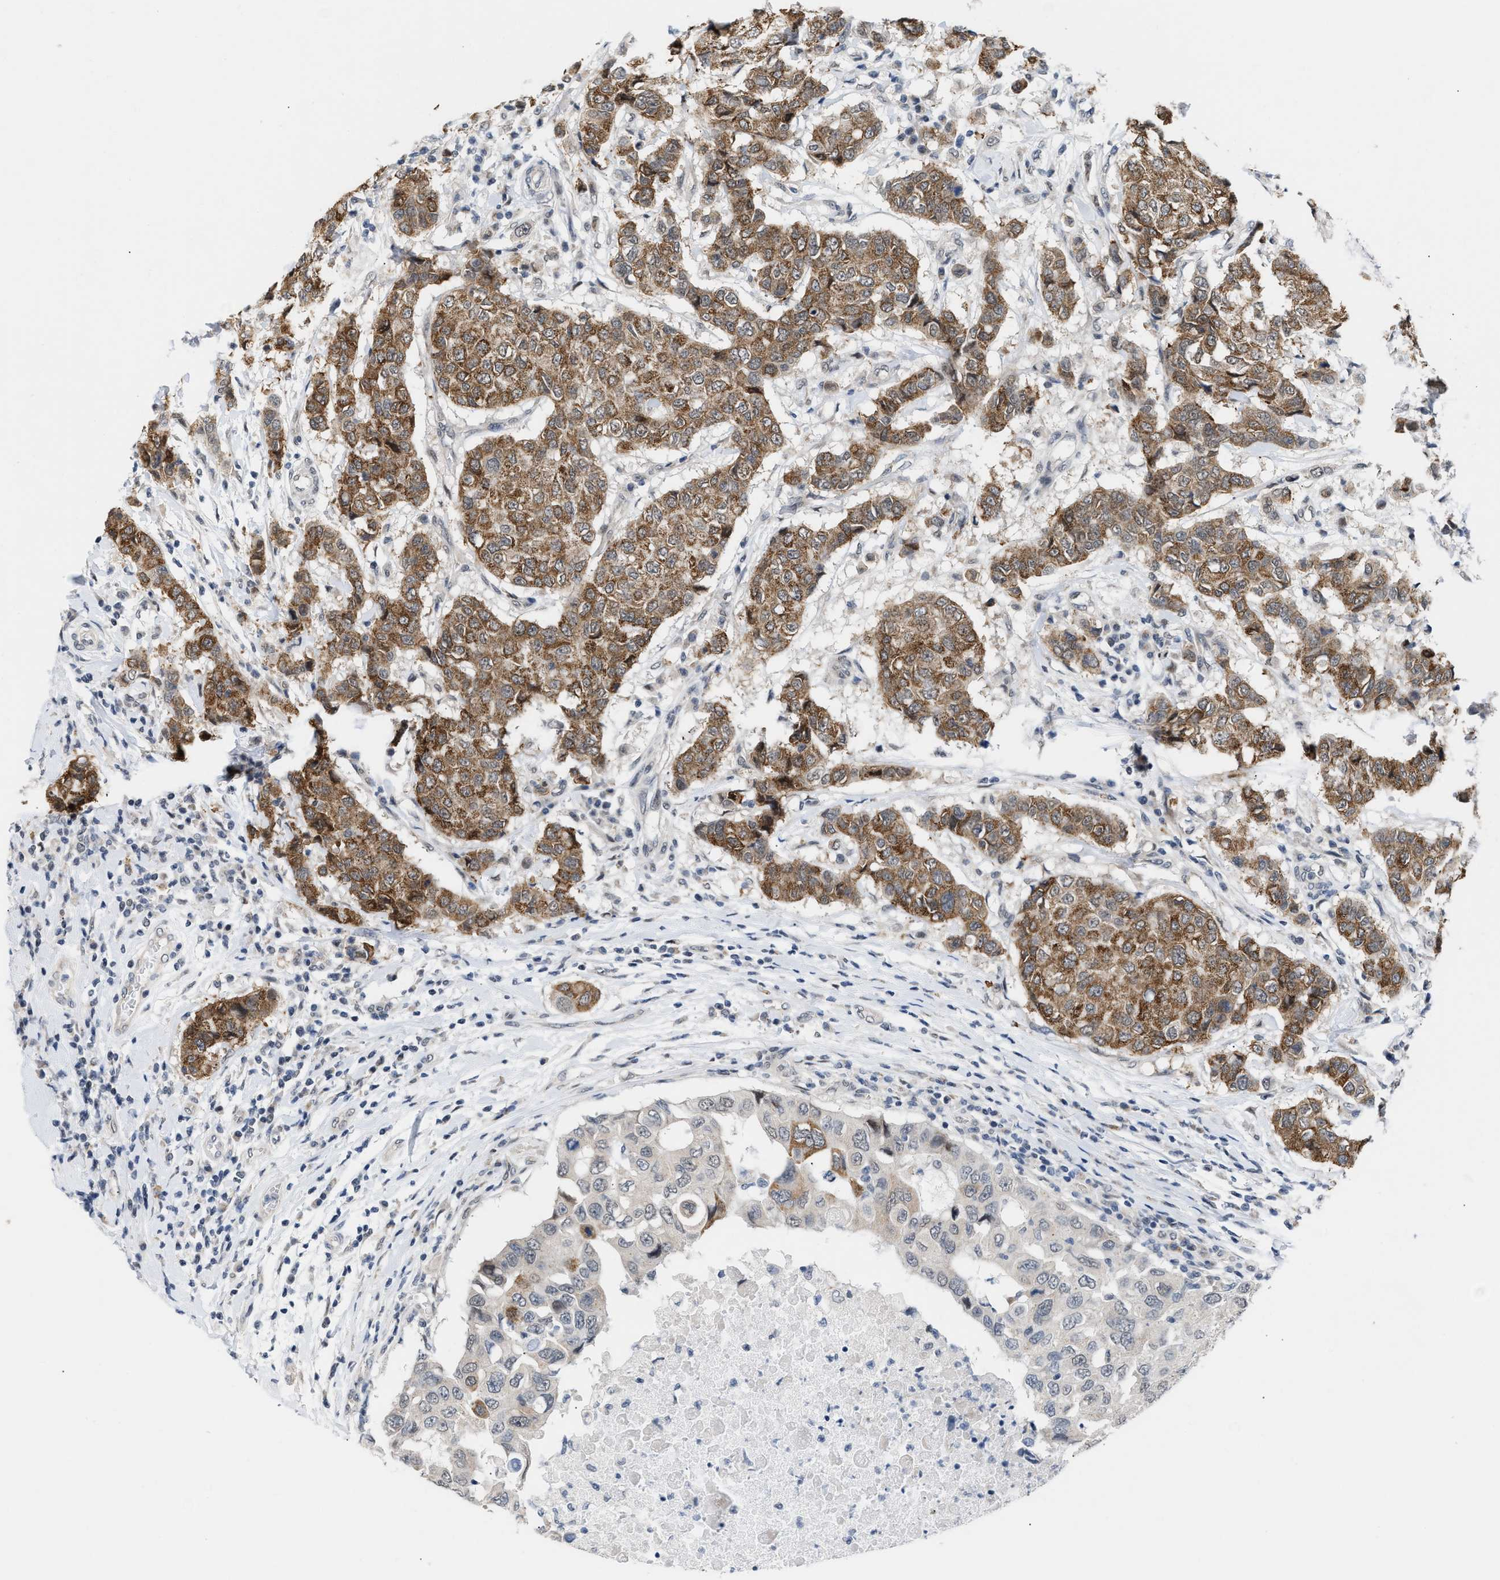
{"staining": {"intensity": "moderate", "quantity": "25%-75%", "location": "cytoplasmic/membranous"}, "tissue": "breast cancer", "cell_type": "Tumor cells", "image_type": "cancer", "snomed": [{"axis": "morphology", "description": "Duct carcinoma"}, {"axis": "topography", "description": "Breast"}], "caption": "Moderate cytoplasmic/membranous expression is identified in about 25%-75% of tumor cells in breast cancer.", "gene": "TXNRD3", "patient": {"sex": "female", "age": 27}}